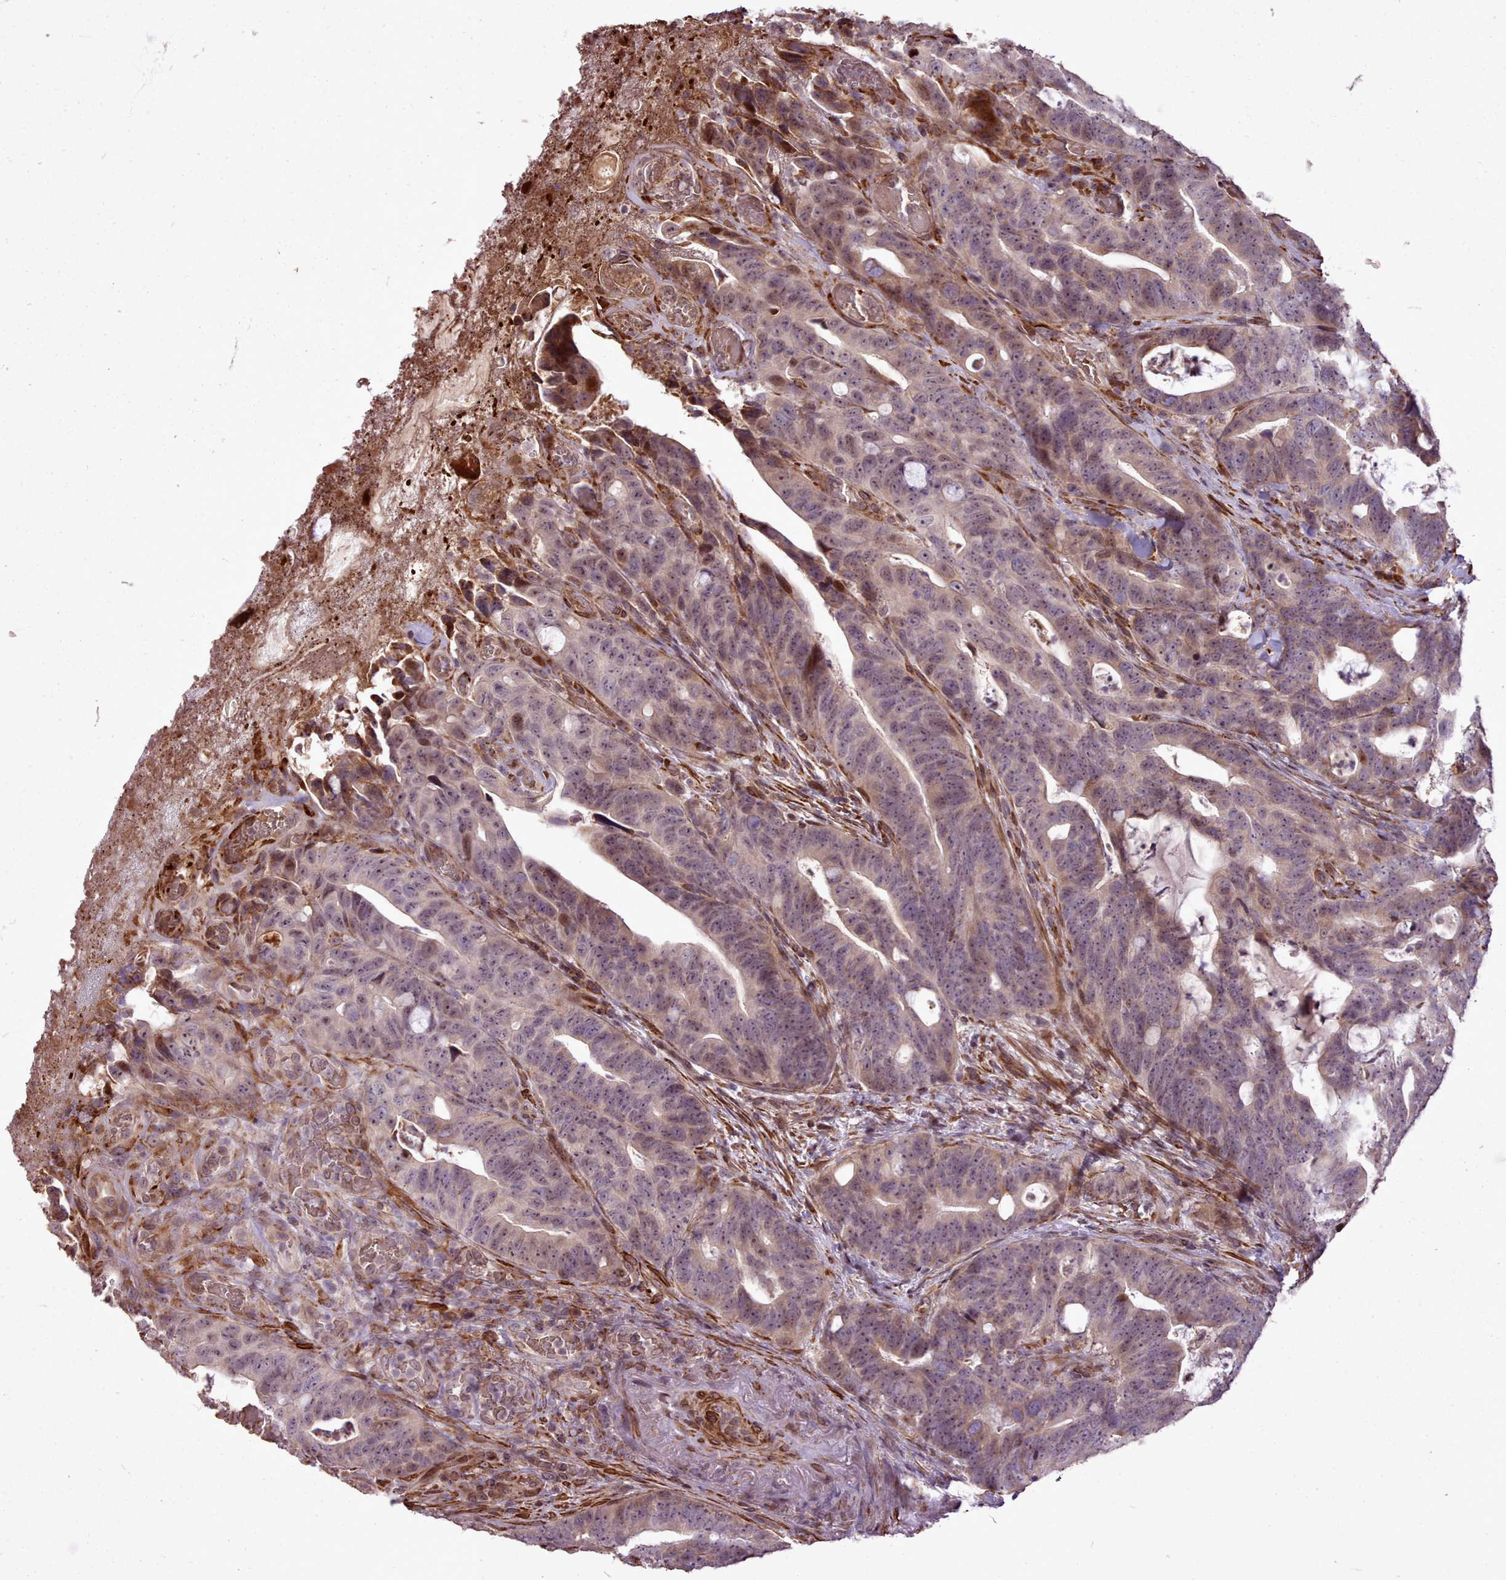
{"staining": {"intensity": "moderate", "quantity": "<25%", "location": "cytoplasmic/membranous,nuclear"}, "tissue": "colorectal cancer", "cell_type": "Tumor cells", "image_type": "cancer", "snomed": [{"axis": "morphology", "description": "Adenocarcinoma, NOS"}, {"axis": "topography", "description": "Colon"}], "caption": "Moderate cytoplasmic/membranous and nuclear positivity for a protein is appreciated in about <25% of tumor cells of colorectal cancer (adenocarcinoma) using immunohistochemistry (IHC).", "gene": "CABP1", "patient": {"sex": "female", "age": 82}}